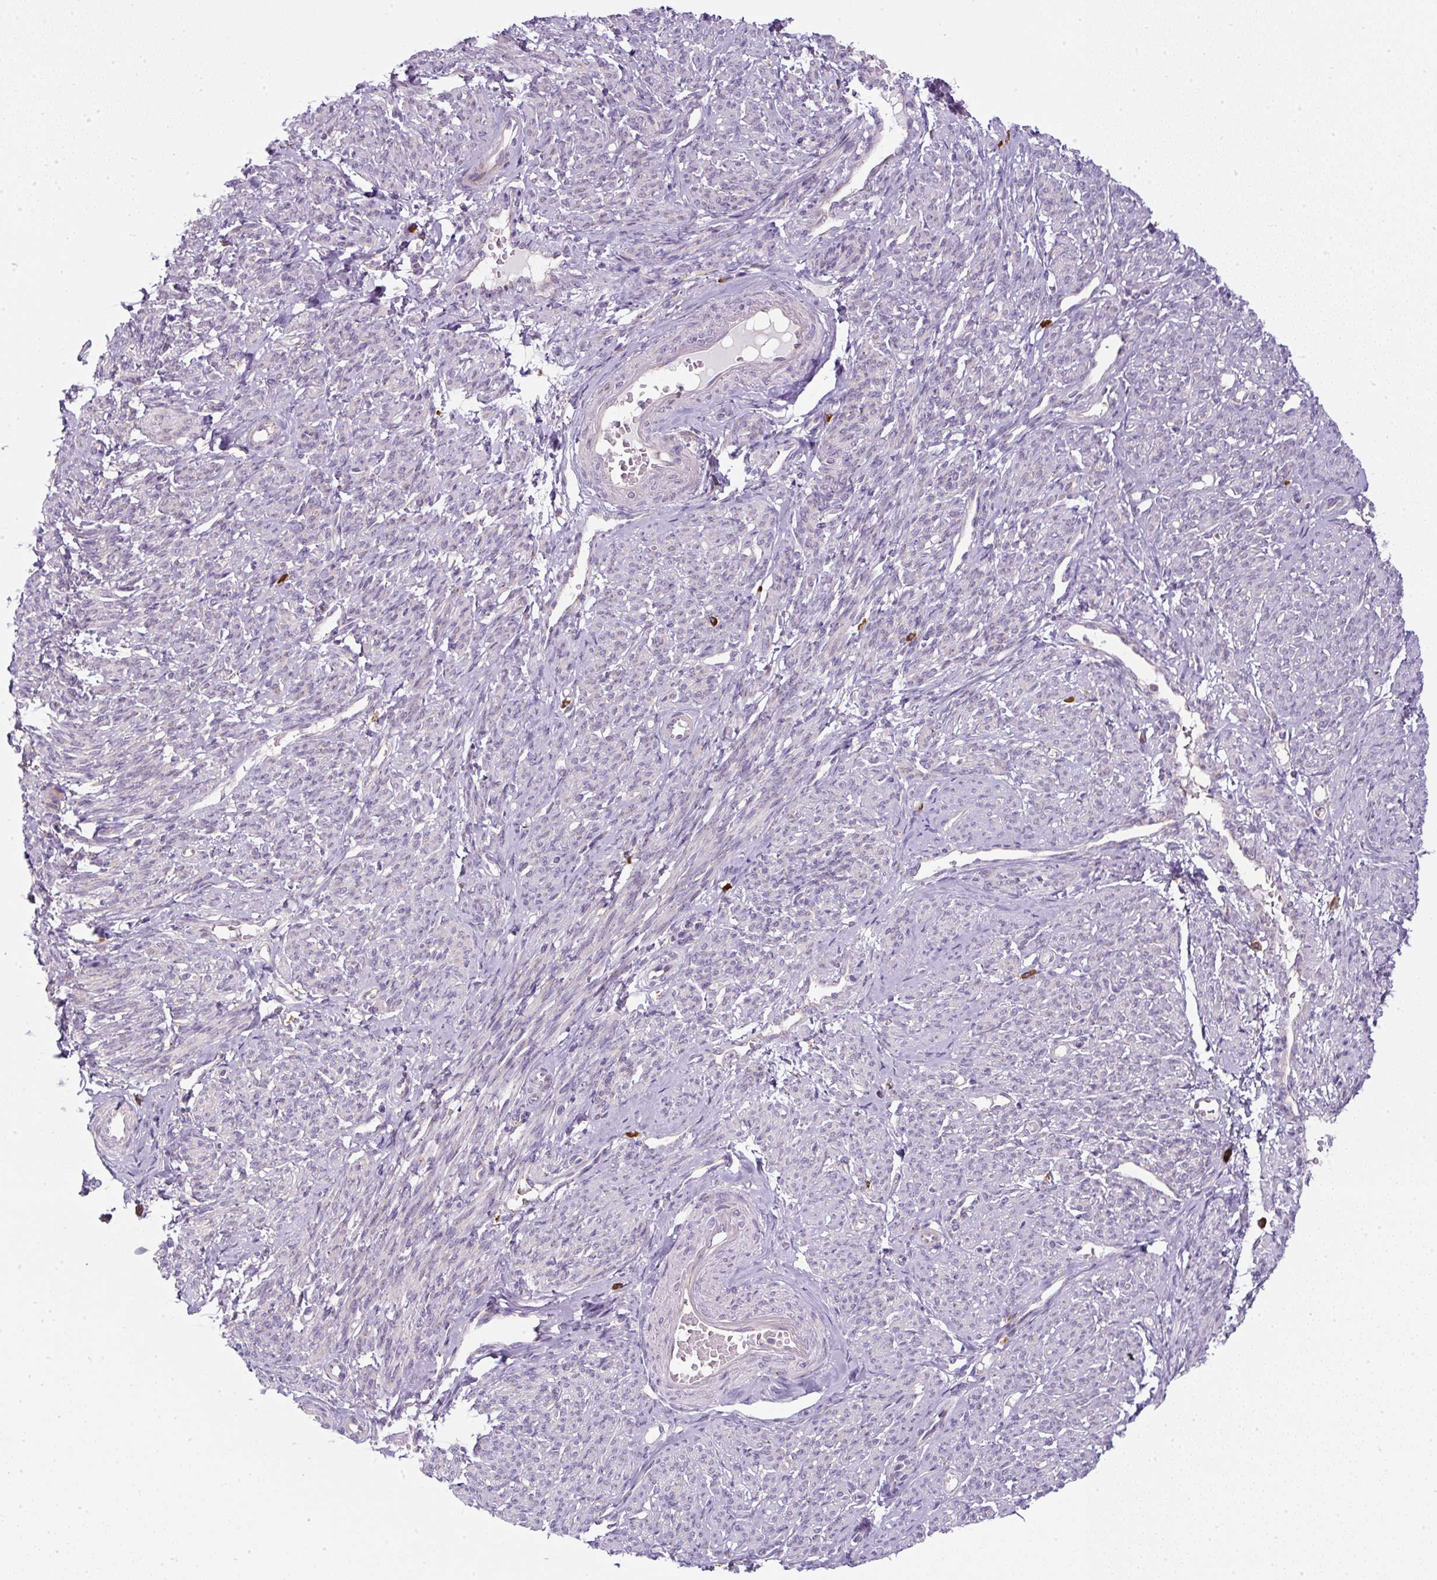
{"staining": {"intensity": "weak", "quantity": "<25%", "location": "cytoplasmic/membranous"}, "tissue": "smooth muscle", "cell_type": "Smooth muscle cells", "image_type": "normal", "snomed": [{"axis": "morphology", "description": "Normal tissue, NOS"}, {"axis": "topography", "description": "Smooth muscle"}], "caption": "An IHC image of normal smooth muscle is shown. There is no staining in smooth muscle cells of smooth muscle.", "gene": "MLX", "patient": {"sex": "female", "age": 65}}